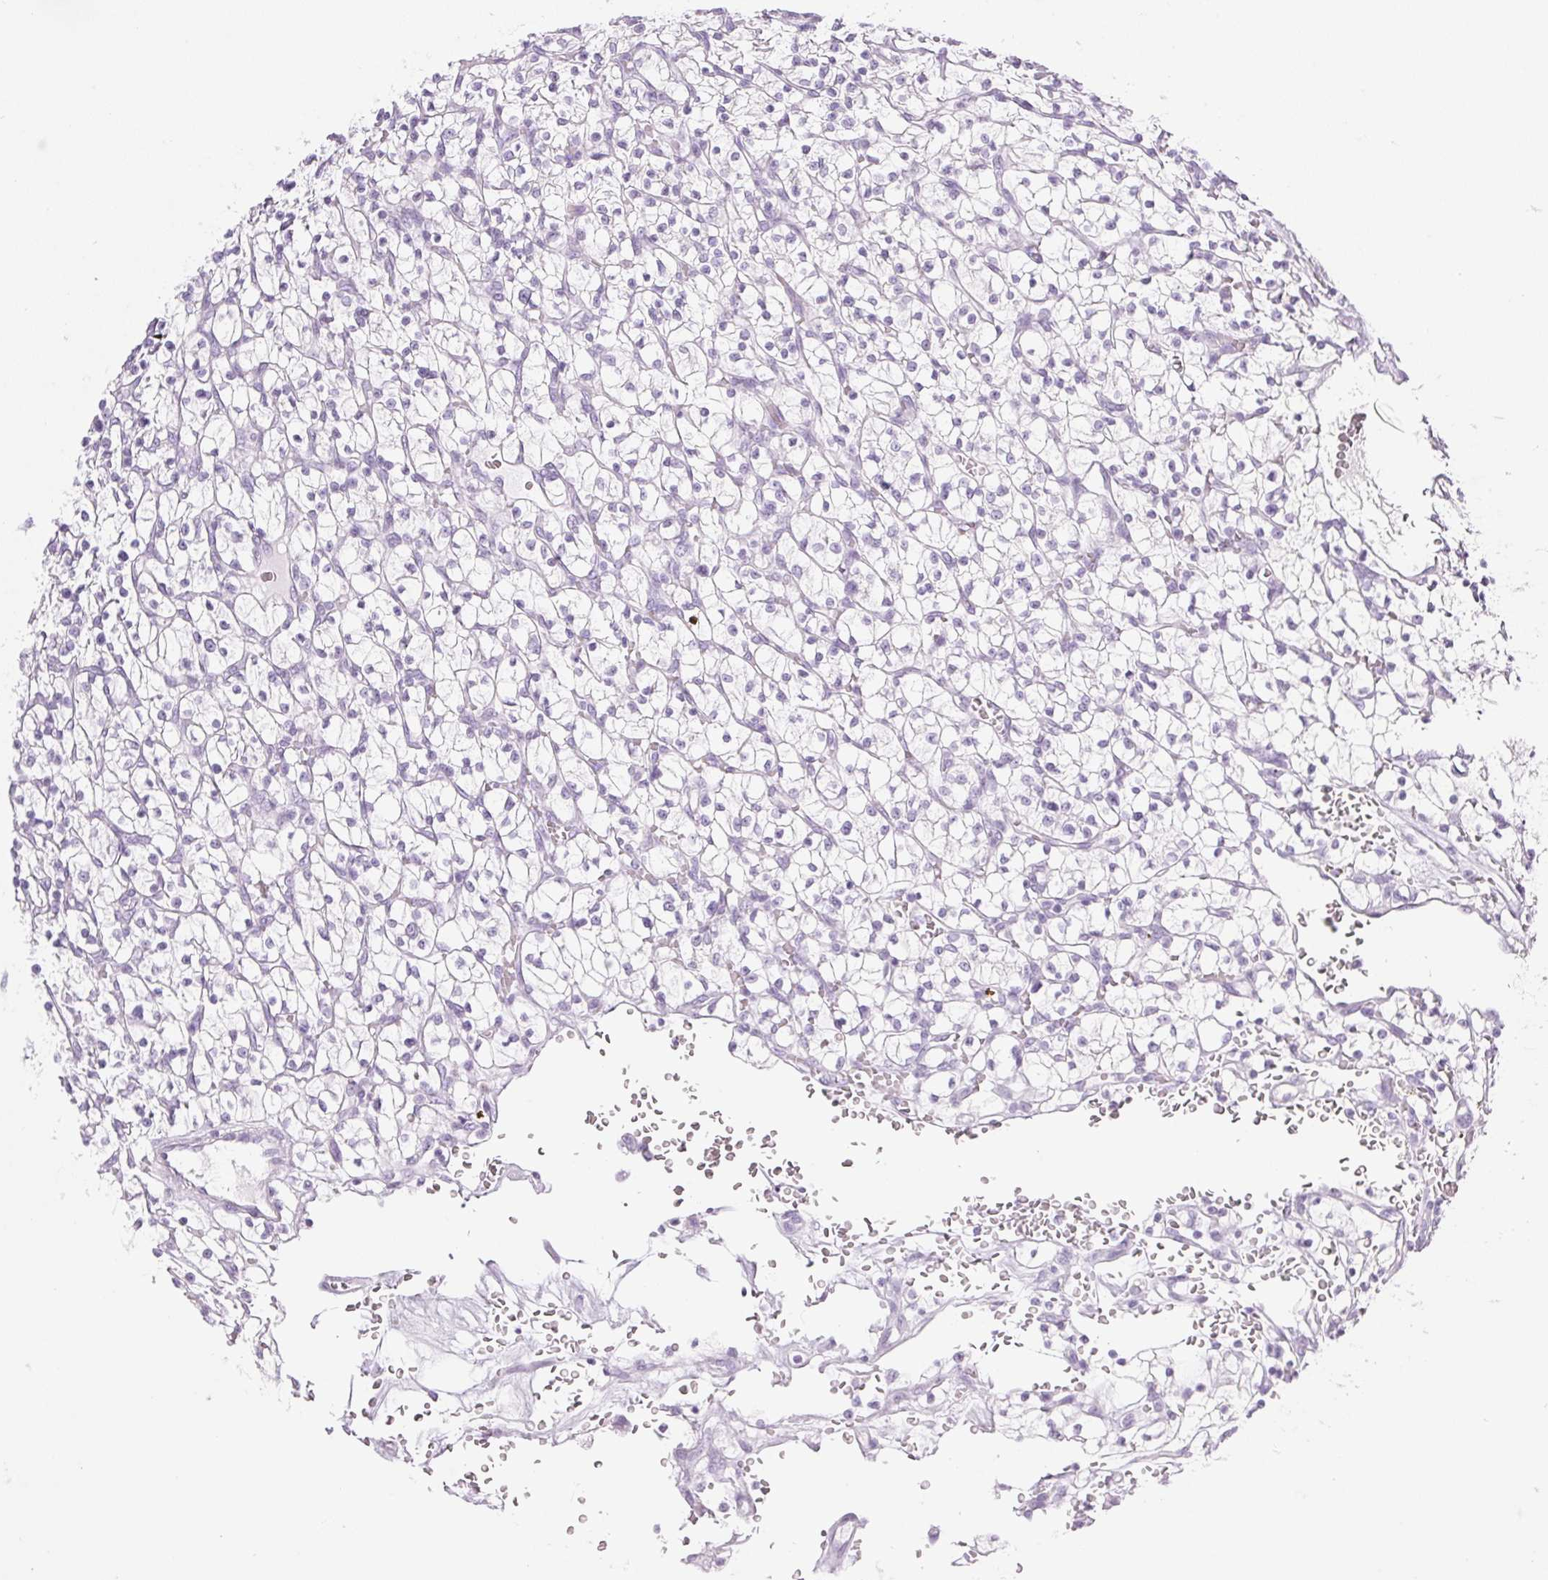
{"staining": {"intensity": "negative", "quantity": "none", "location": "none"}, "tissue": "renal cancer", "cell_type": "Tumor cells", "image_type": "cancer", "snomed": [{"axis": "morphology", "description": "Adenocarcinoma, NOS"}, {"axis": "topography", "description": "Kidney"}], "caption": "Human renal cancer (adenocarcinoma) stained for a protein using immunohistochemistry (IHC) shows no expression in tumor cells.", "gene": "CPB1", "patient": {"sex": "female", "age": 64}}